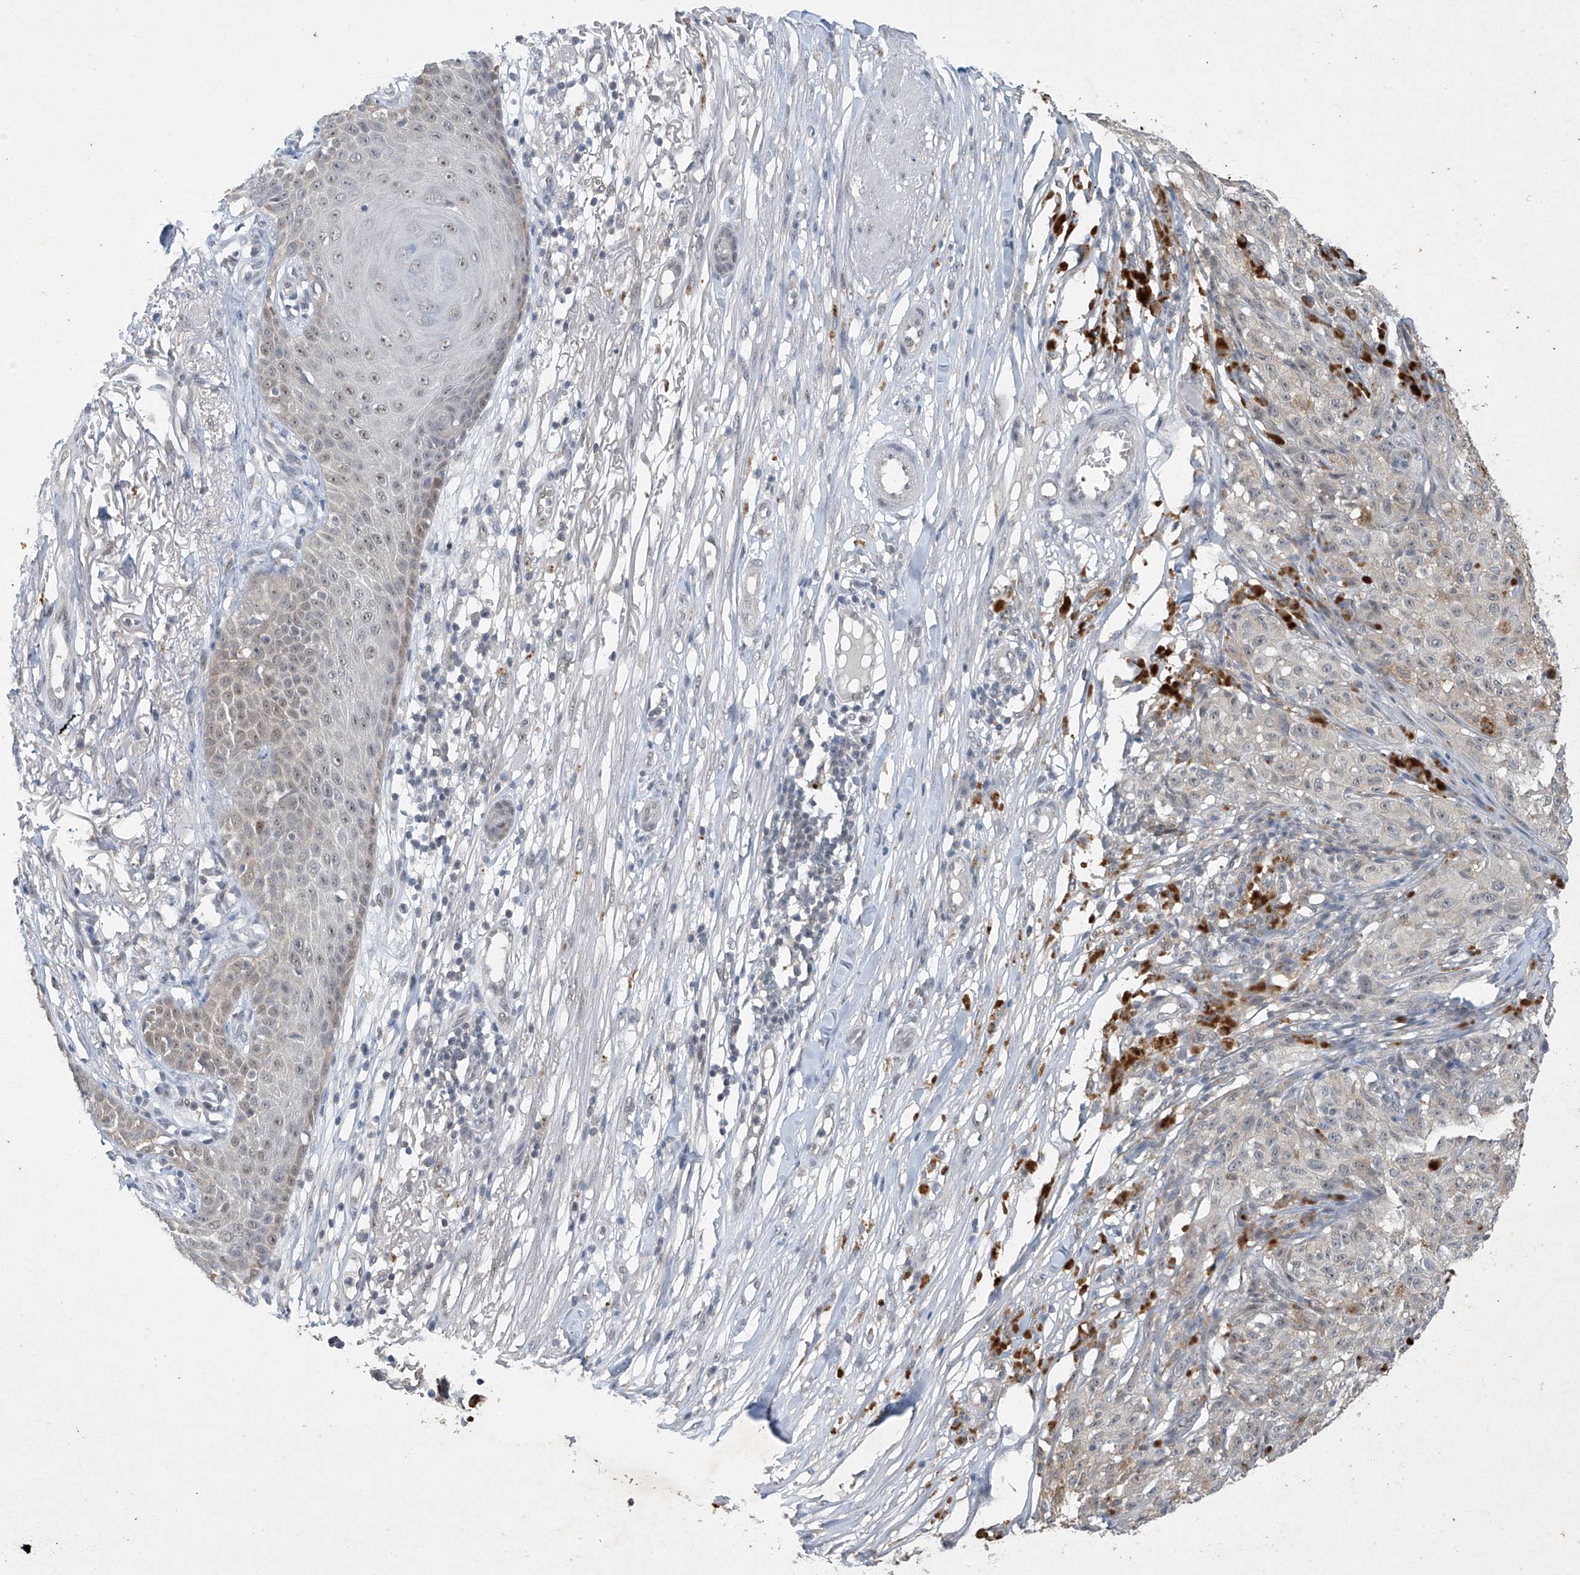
{"staining": {"intensity": "negative", "quantity": "none", "location": "none"}, "tissue": "melanoma", "cell_type": "Tumor cells", "image_type": "cancer", "snomed": [{"axis": "morphology", "description": "Malignant melanoma, NOS"}, {"axis": "topography", "description": "Skin"}], "caption": "High magnification brightfield microscopy of melanoma stained with DAB (brown) and counterstained with hematoxylin (blue): tumor cells show no significant expression. (Stains: DAB (3,3'-diaminobenzidine) IHC with hematoxylin counter stain, Microscopy: brightfield microscopy at high magnification).", "gene": "TAF8", "patient": {"sex": "female", "age": 82}}